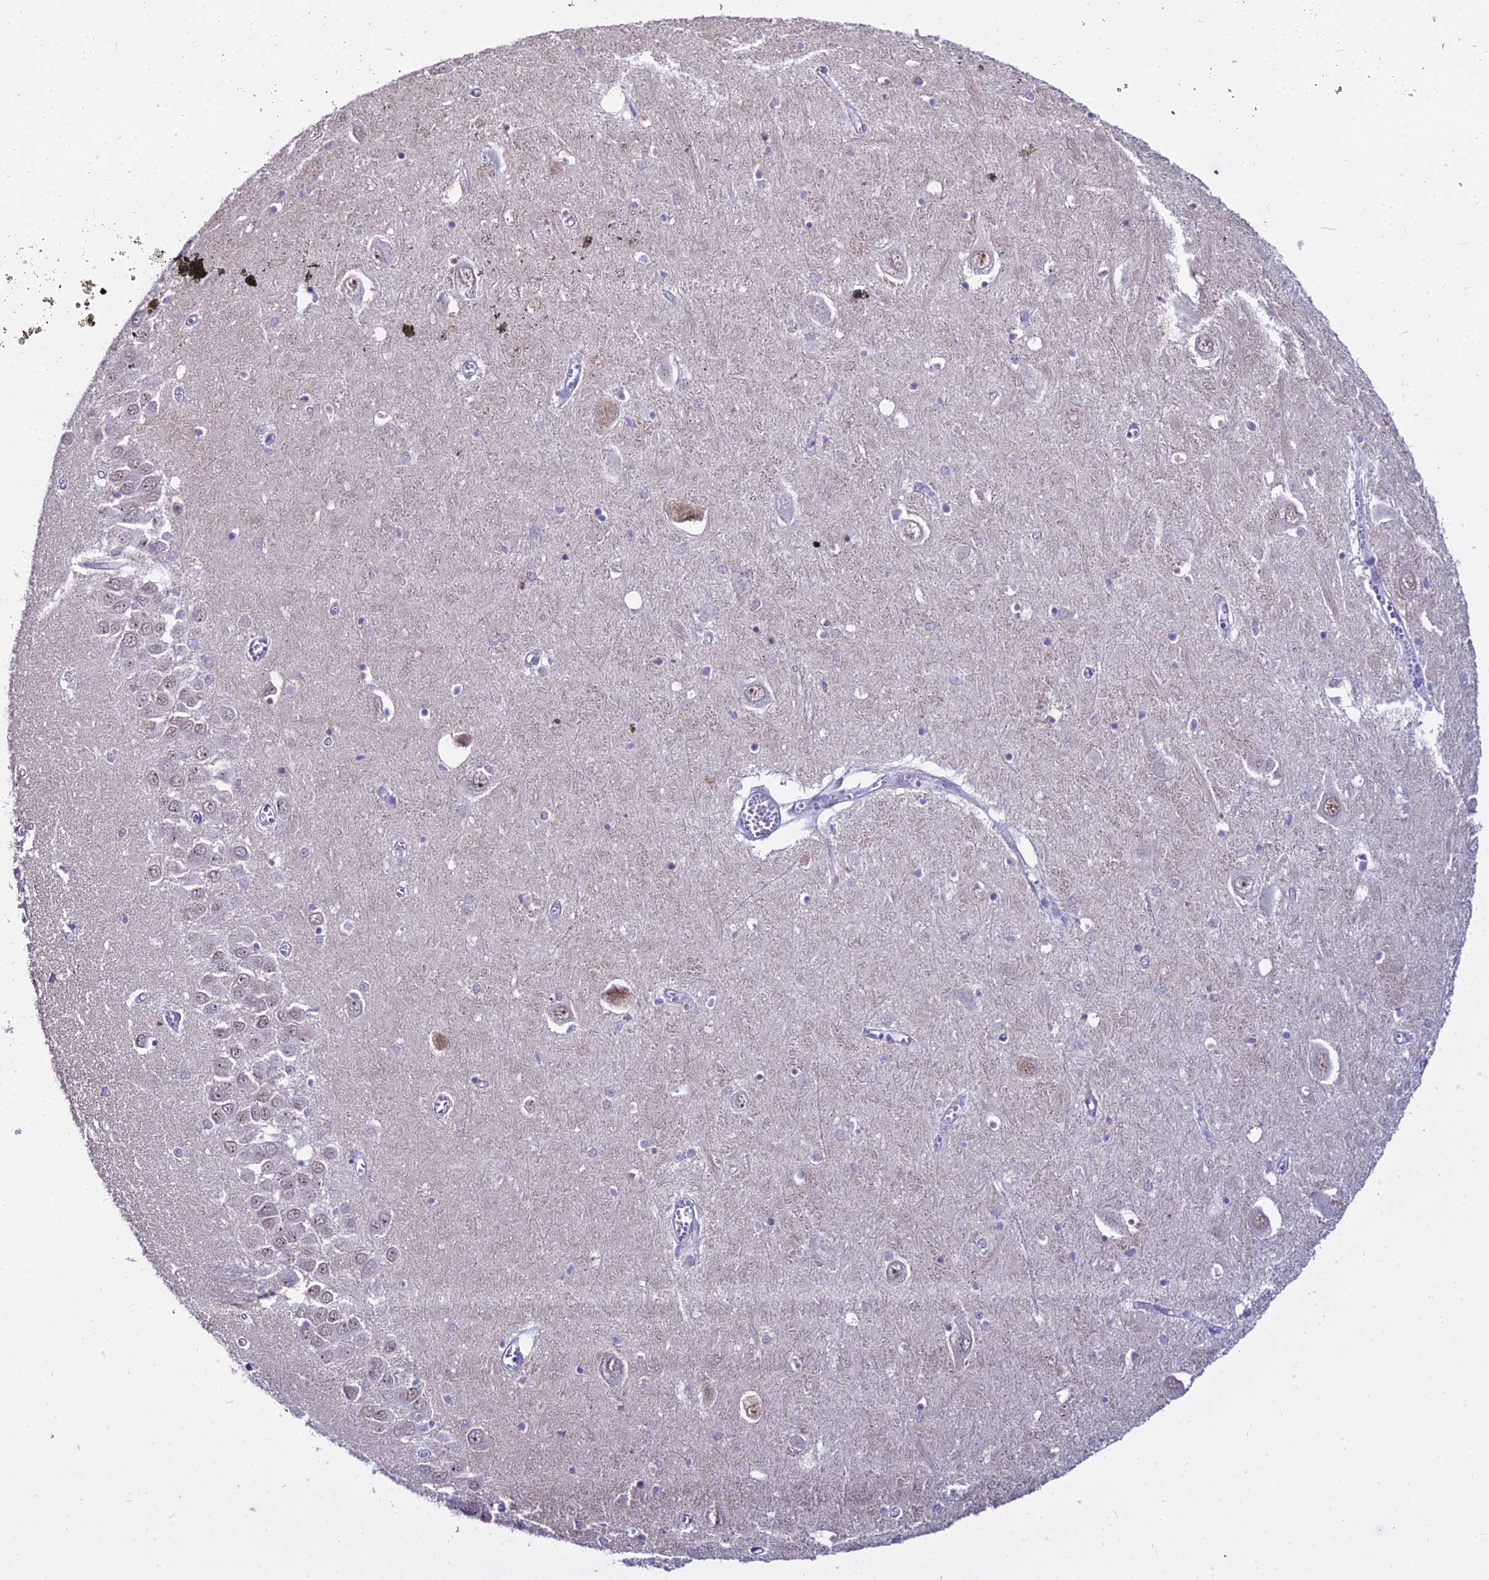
{"staining": {"intensity": "negative", "quantity": "none", "location": "none"}, "tissue": "hippocampus", "cell_type": "Glial cells", "image_type": "normal", "snomed": [{"axis": "morphology", "description": "Normal tissue, NOS"}, {"axis": "topography", "description": "Hippocampus"}], "caption": "Unremarkable hippocampus was stained to show a protein in brown. There is no significant staining in glial cells.", "gene": "C6orf163", "patient": {"sex": "male", "age": 70}}